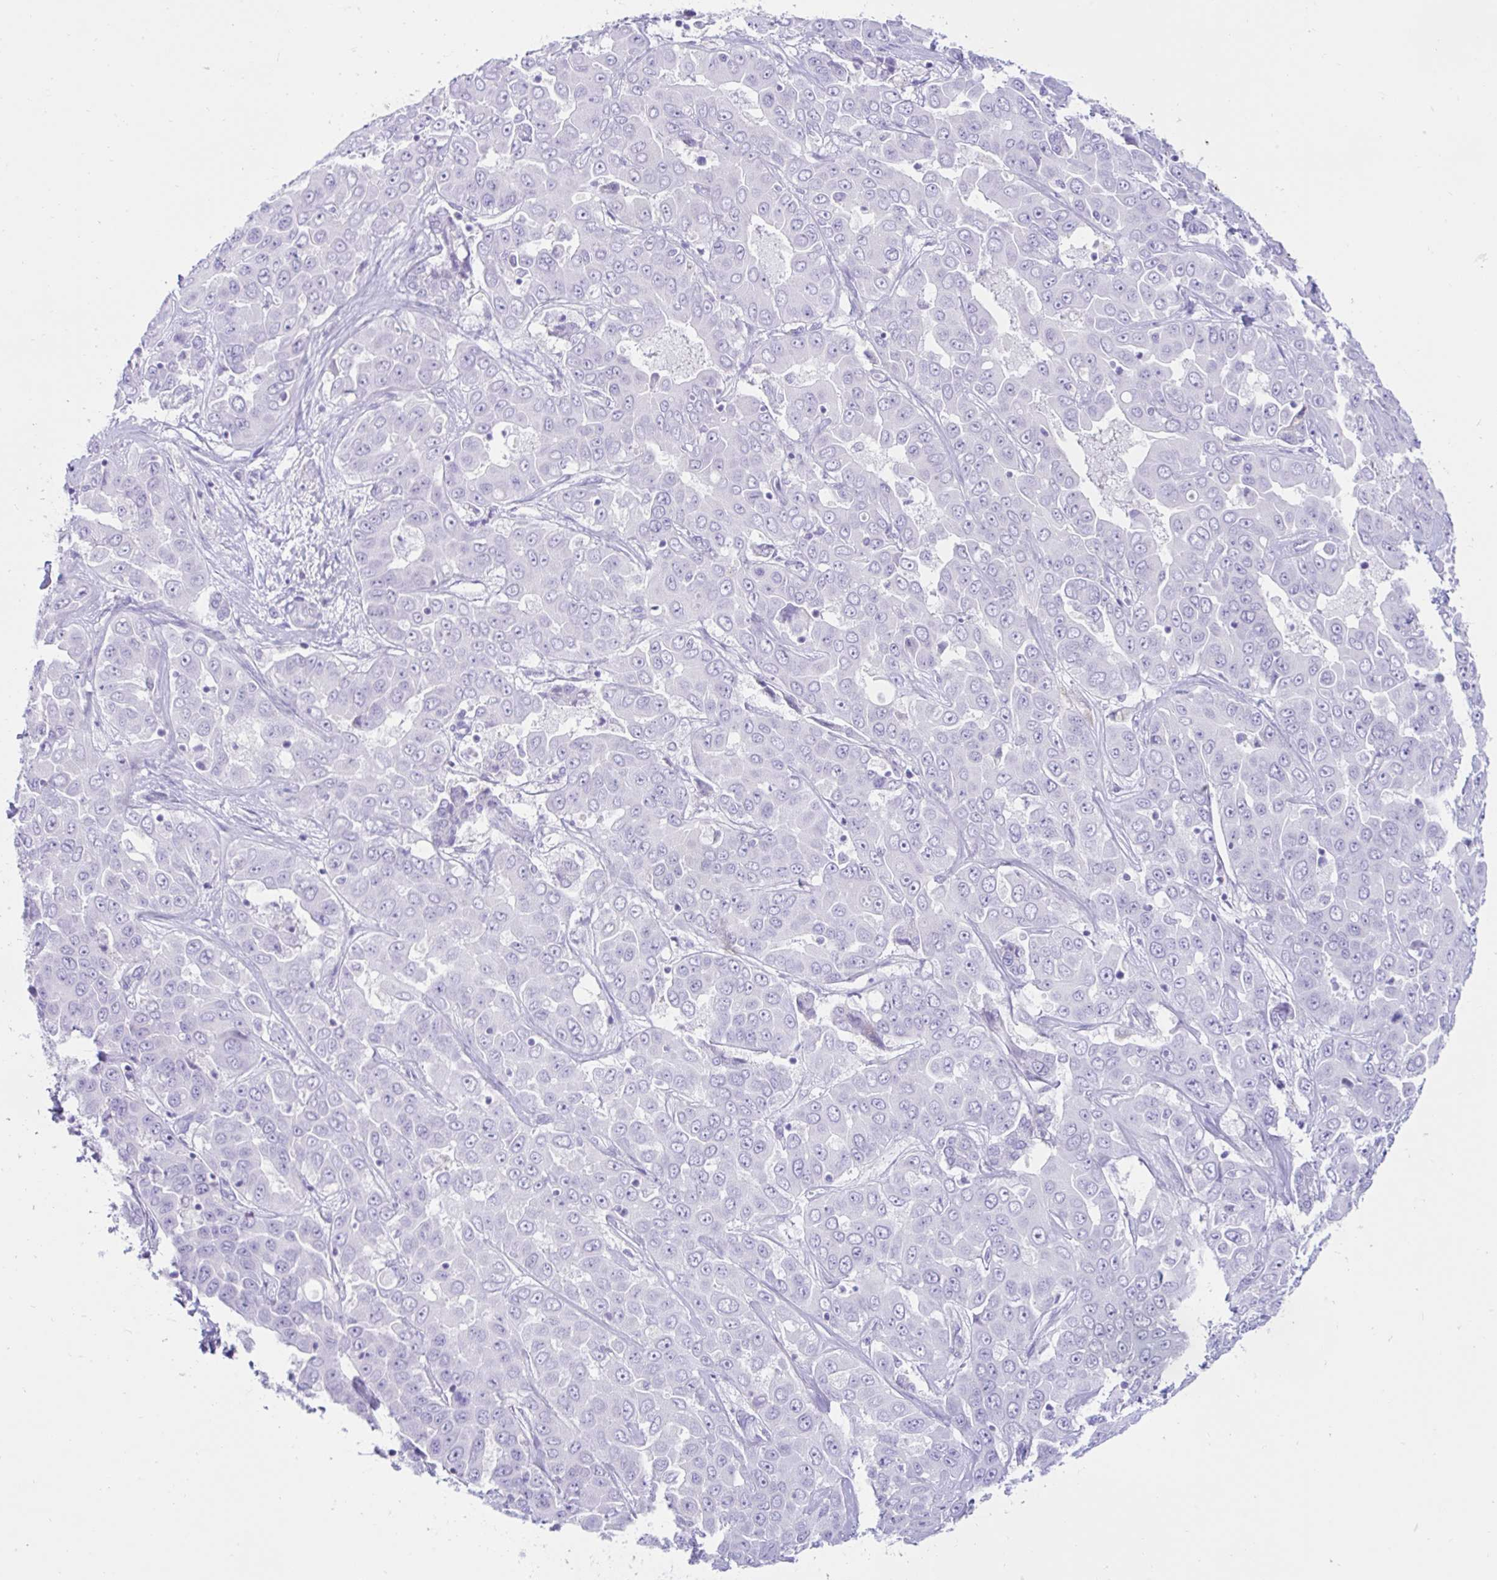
{"staining": {"intensity": "negative", "quantity": "none", "location": "none"}, "tissue": "liver cancer", "cell_type": "Tumor cells", "image_type": "cancer", "snomed": [{"axis": "morphology", "description": "Cholangiocarcinoma"}, {"axis": "topography", "description": "Liver"}], "caption": "This is an immunohistochemistry photomicrograph of liver cancer (cholangiocarcinoma). There is no positivity in tumor cells.", "gene": "BEST1", "patient": {"sex": "female", "age": 52}}